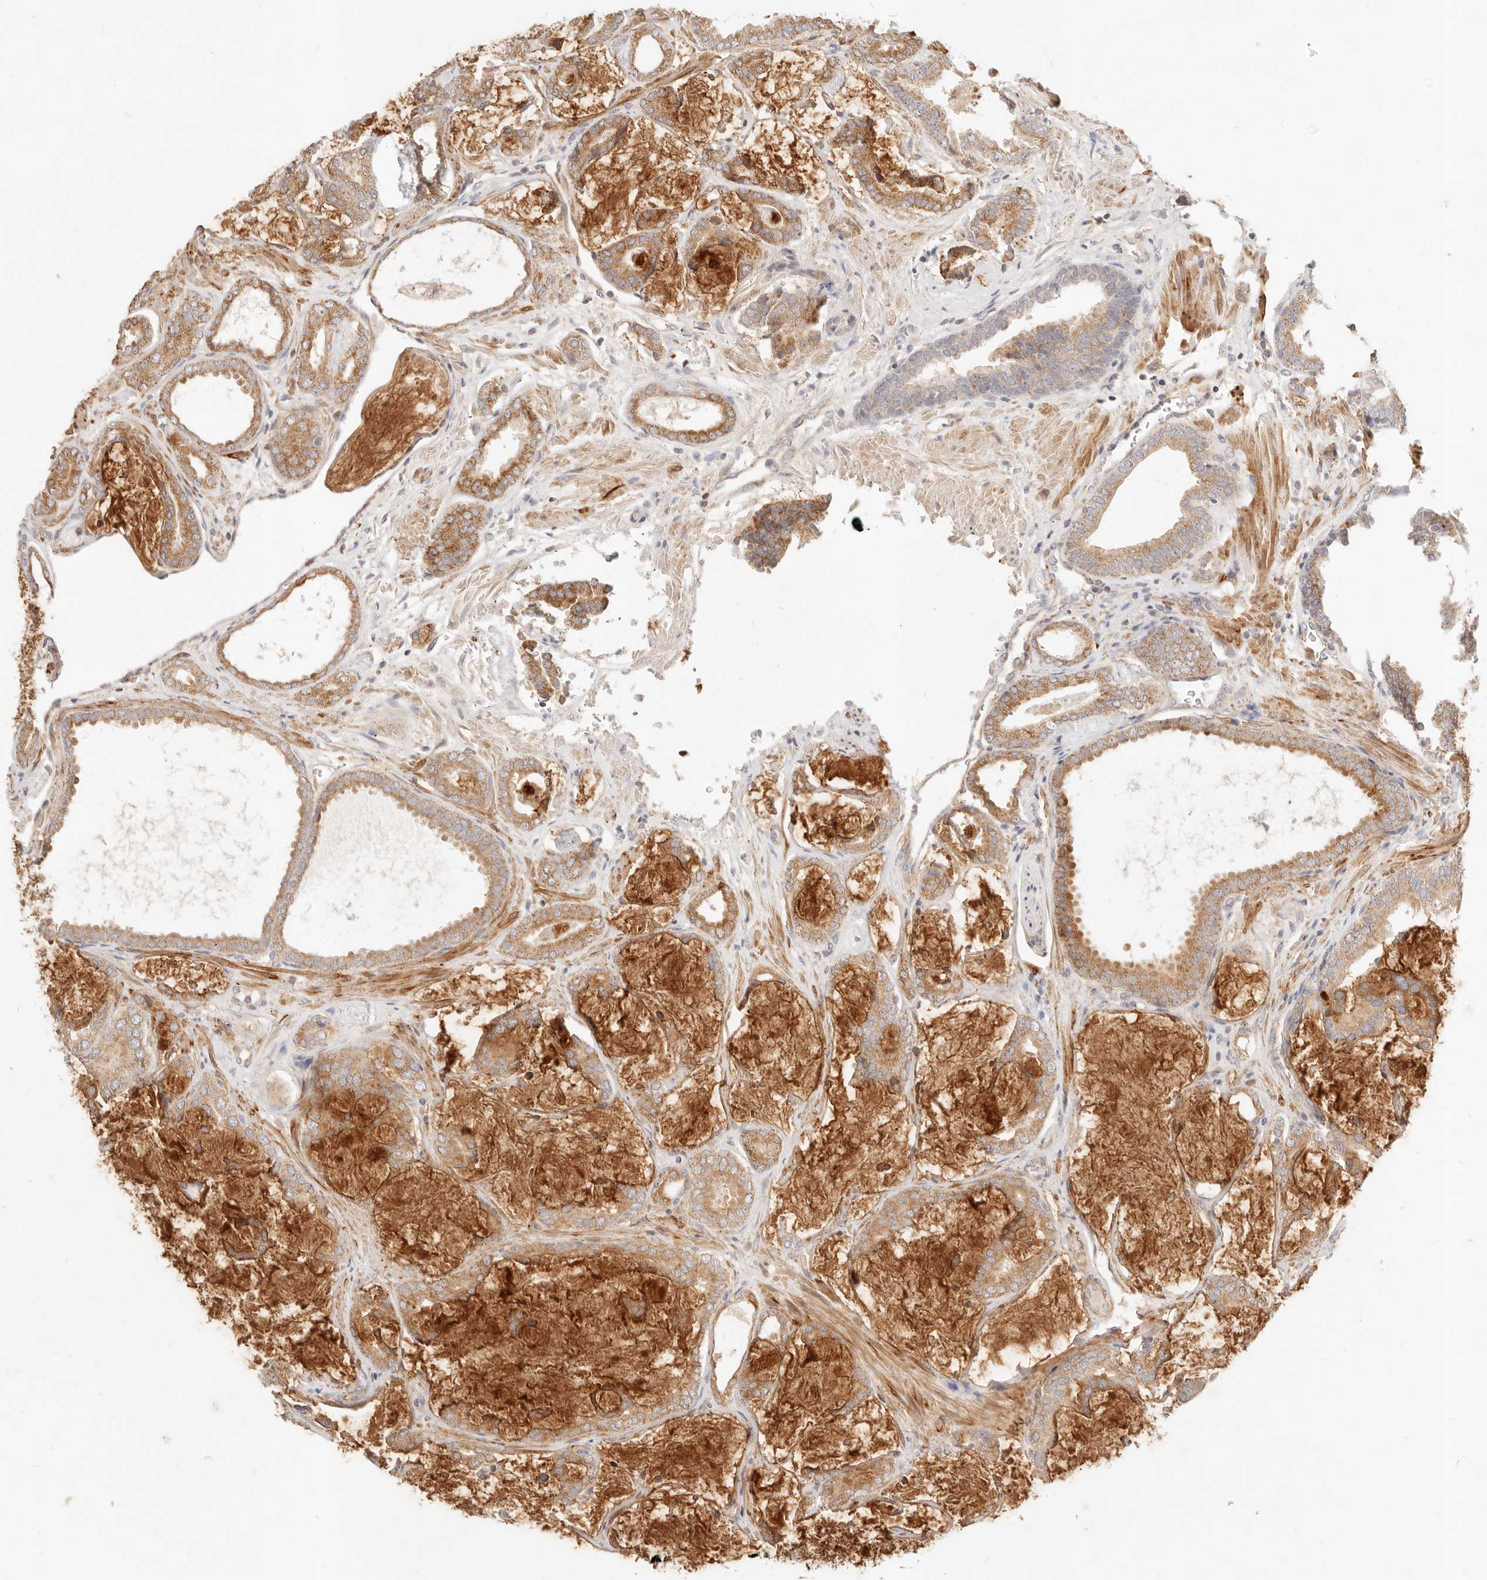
{"staining": {"intensity": "moderate", "quantity": ">75%", "location": "cytoplasmic/membranous"}, "tissue": "prostate cancer", "cell_type": "Tumor cells", "image_type": "cancer", "snomed": [{"axis": "morphology", "description": "Adenocarcinoma, Low grade"}, {"axis": "topography", "description": "Prostate"}], "caption": "IHC (DAB) staining of prostate adenocarcinoma (low-grade) shows moderate cytoplasmic/membranous protein expression in approximately >75% of tumor cells. (DAB (3,3'-diaminobenzidine) = brown stain, brightfield microscopy at high magnification).", "gene": "RUBCNL", "patient": {"sex": "male", "age": 71}}